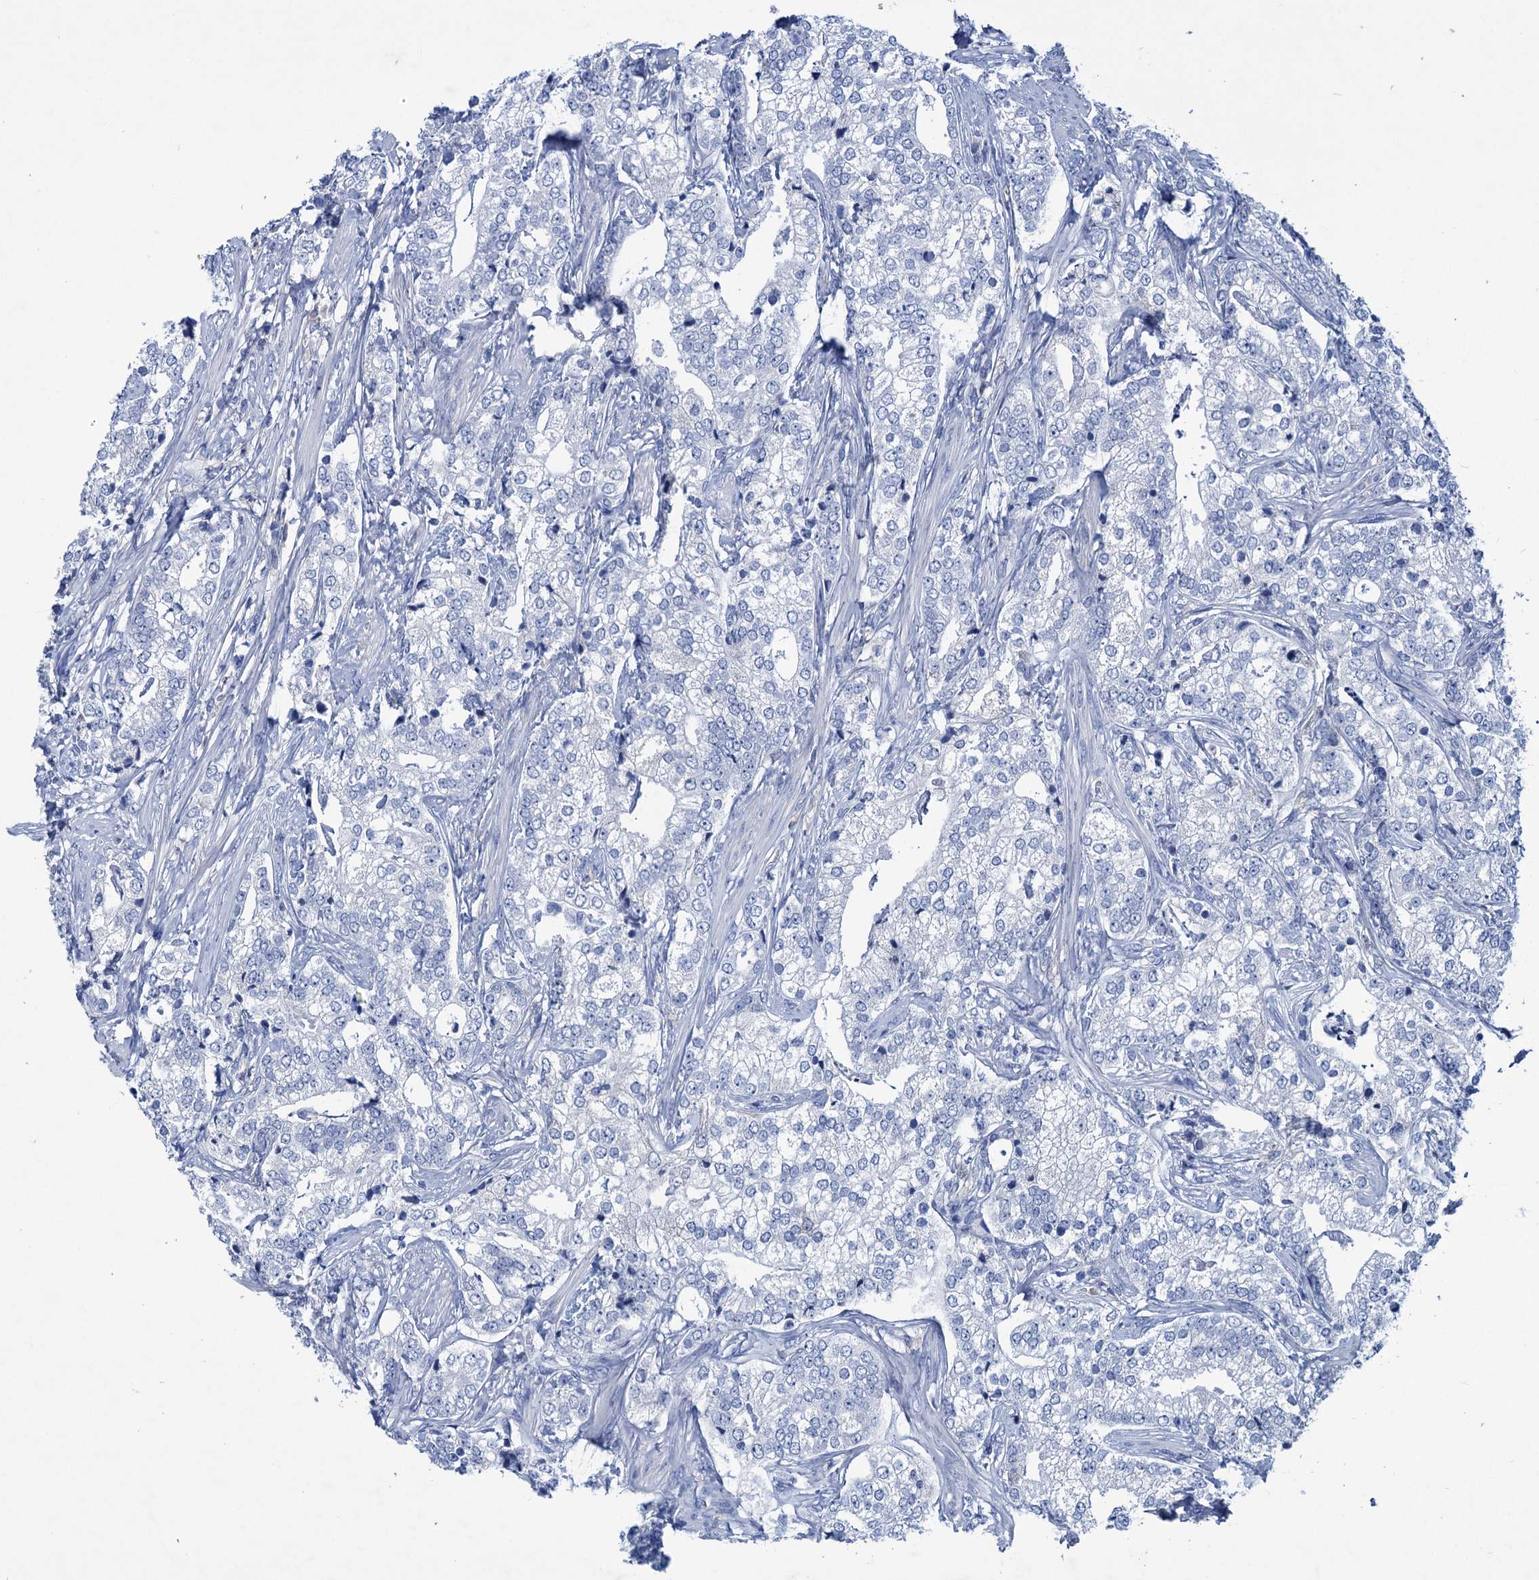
{"staining": {"intensity": "negative", "quantity": "none", "location": "none"}, "tissue": "prostate cancer", "cell_type": "Tumor cells", "image_type": "cancer", "snomed": [{"axis": "morphology", "description": "Adenocarcinoma, High grade"}, {"axis": "topography", "description": "Prostate"}], "caption": "This is a micrograph of immunohistochemistry staining of prostate cancer (high-grade adenocarcinoma), which shows no expression in tumor cells.", "gene": "RTKN2", "patient": {"sex": "male", "age": 69}}